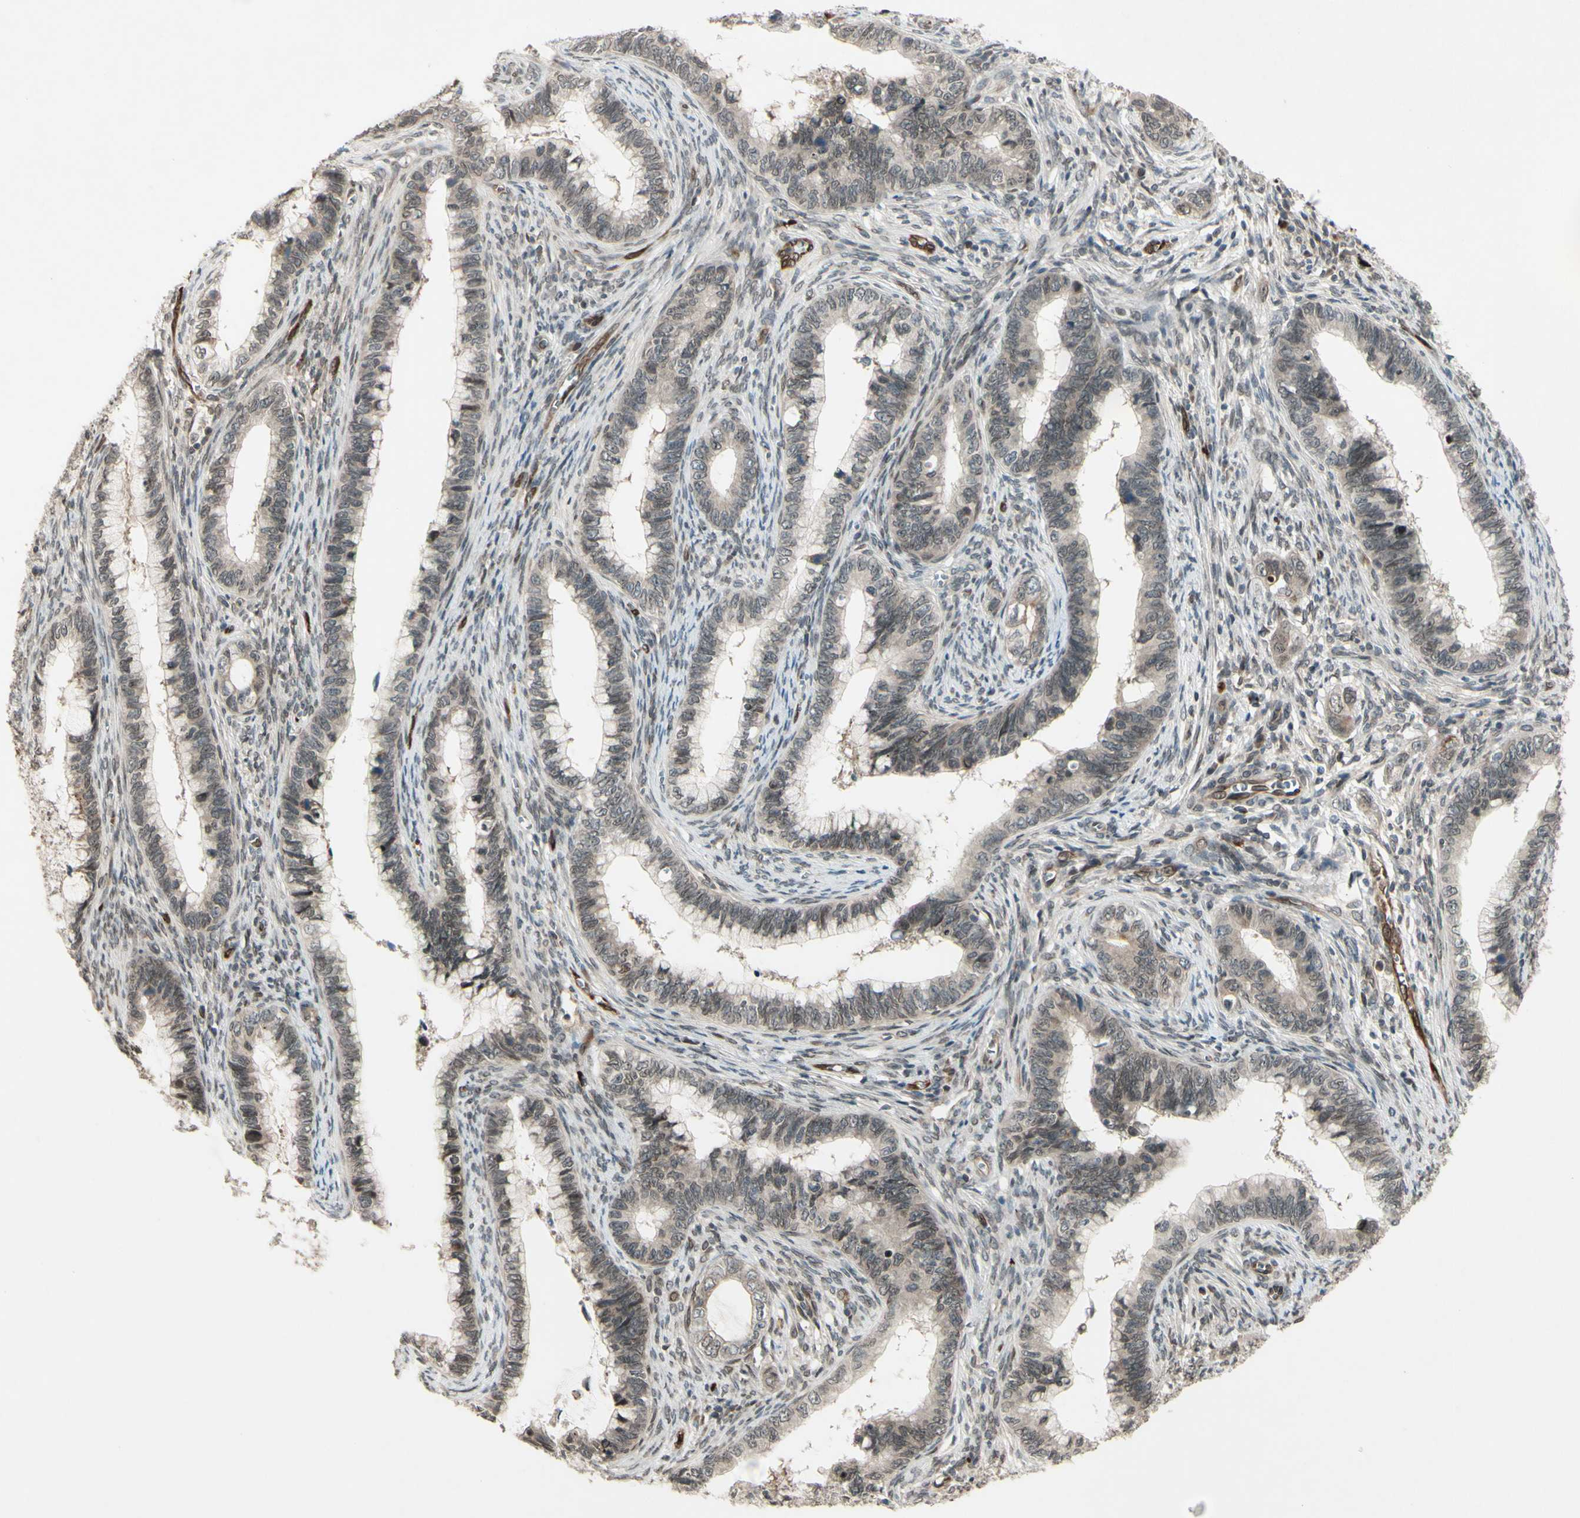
{"staining": {"intensity": "weak", "quantity": "<25%", "location": "cytoplasmic/membranous"}, "tissue": "cervical cancer", "cell_type": "Tumor cells", "image_type": "cancer", "snomed": [{"axis": "morphology", "description": "Adenocarcinoma, NOS"}, {"axis": "topography", "description": "Cervix"}], "caption": "A high-resolution histopathology image shows IHC staining of adenocarcinoma (cervical), which exhibits no significant positivity in tumor cells.", "gene": "MLF2", "patient": {"sex": "female", "age": 44}}